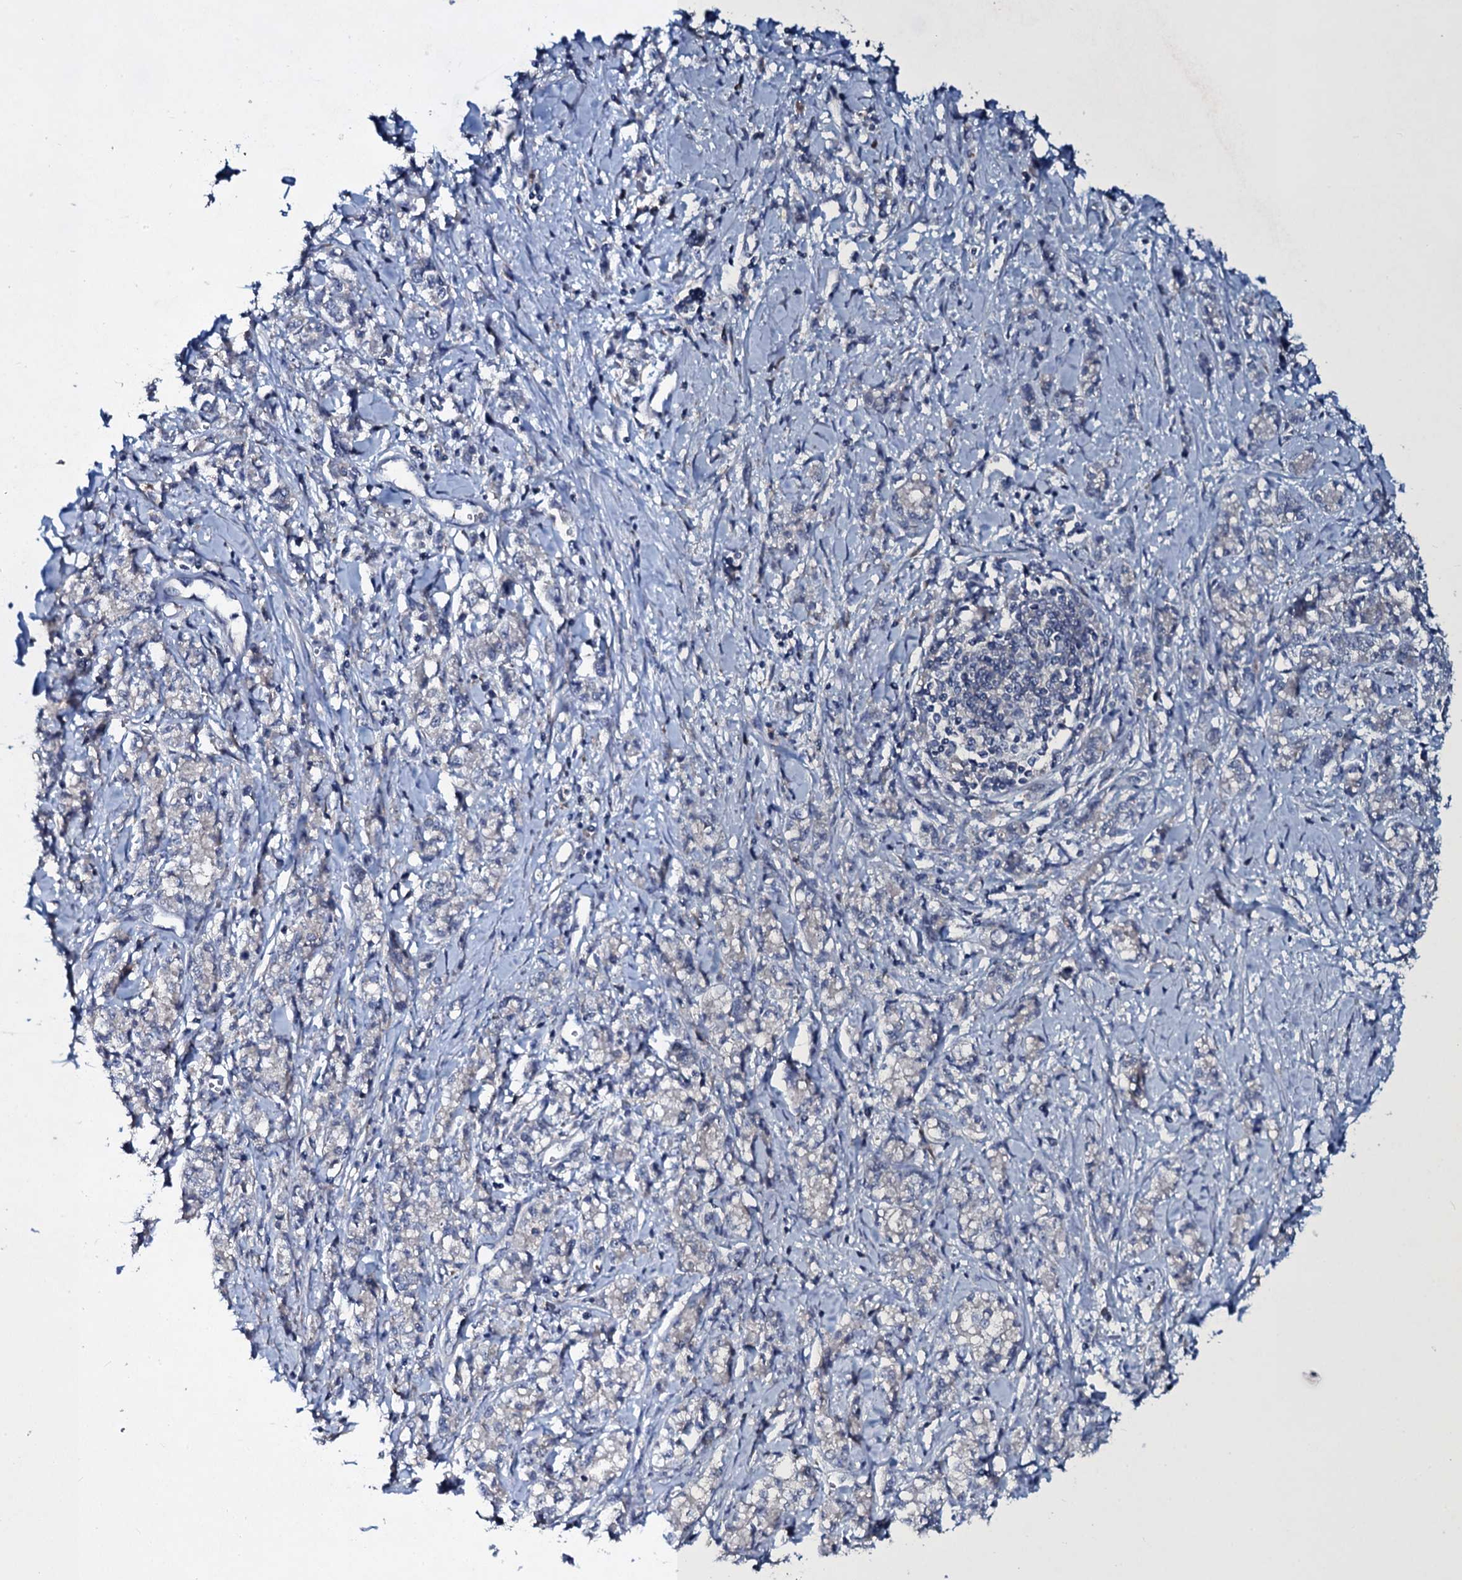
{"staining": {"intensity": "negative", "quantity": "none", "location": "none"}, "tissue": "stomach cancer", "cell_type": "Tumor cells", "image_type": "cancer", "snomed": [{"axis": "morphology", "description": "Adenocarcinoma, NOS"}, {"axis": "topography", "description": "Stomach"}], "caption": "IHC histopathology image of adenocarcinoma (stomach) stained for a protein (brown), which reveals no expression in tumor cells. (Immunohistochemistry, brightfield microscopy, high magnification).", "gene": "TPGS2", "patient": {"sex": "female", "age": 76}}